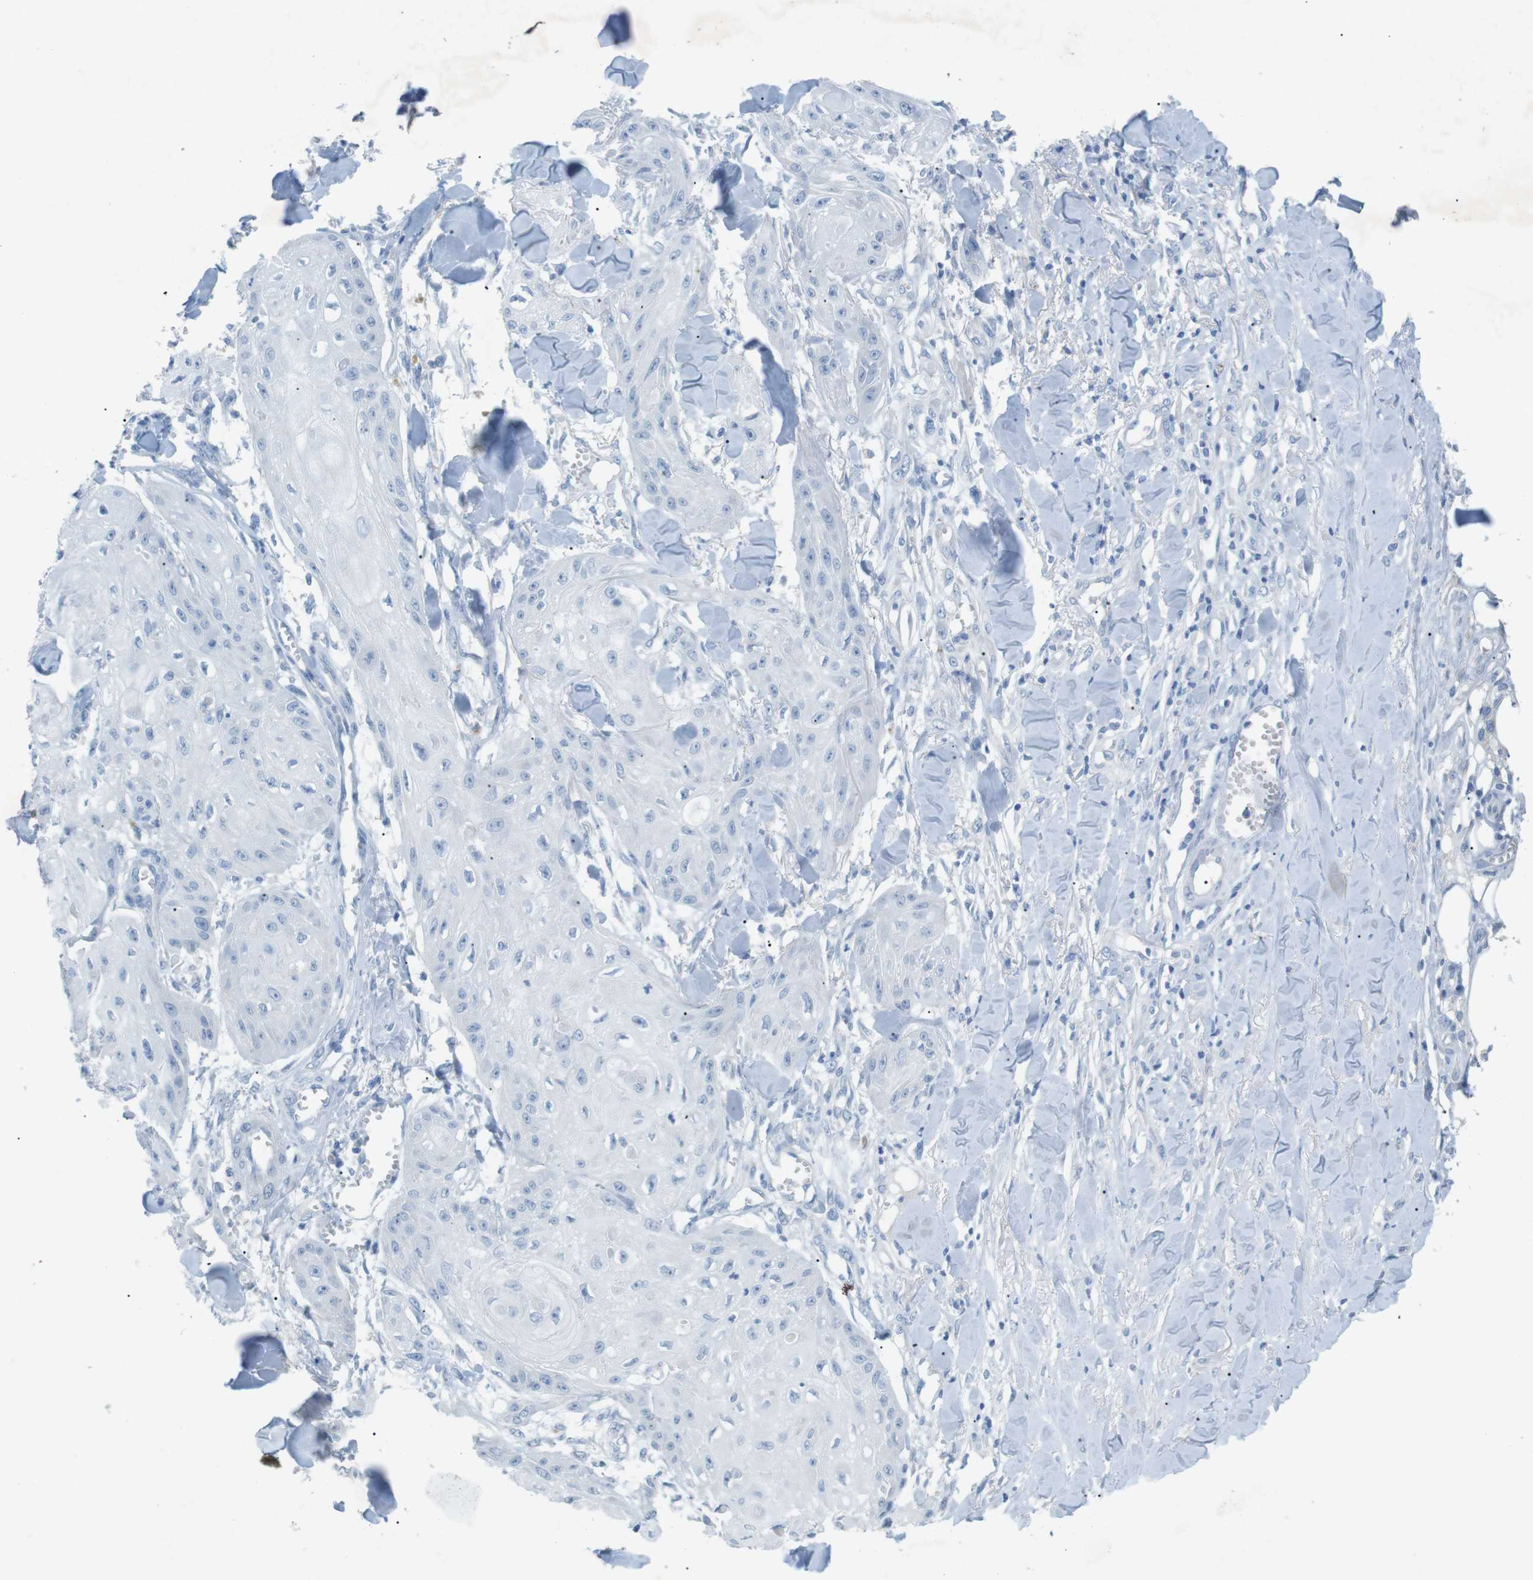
{"staining": {"intensity": "negative", "quantity": "none", "location": "none"}, "tissue": "skin cancer", "cell_type": "Tumor cells", "image_type": "cancer", "snomed": [{"axis": "morphology", "description": "Squamous cell carcinoma, NOS"}, {"axis": "topography", "description": "Skin"}], "caption": "This is an immunohistochemistry (IHC) micrograph of human skin squamous cell carcinoma. There is no positivity in tumor cells.", "gene": "SALL4", "patient": {"sex": "male", "age": 74}}